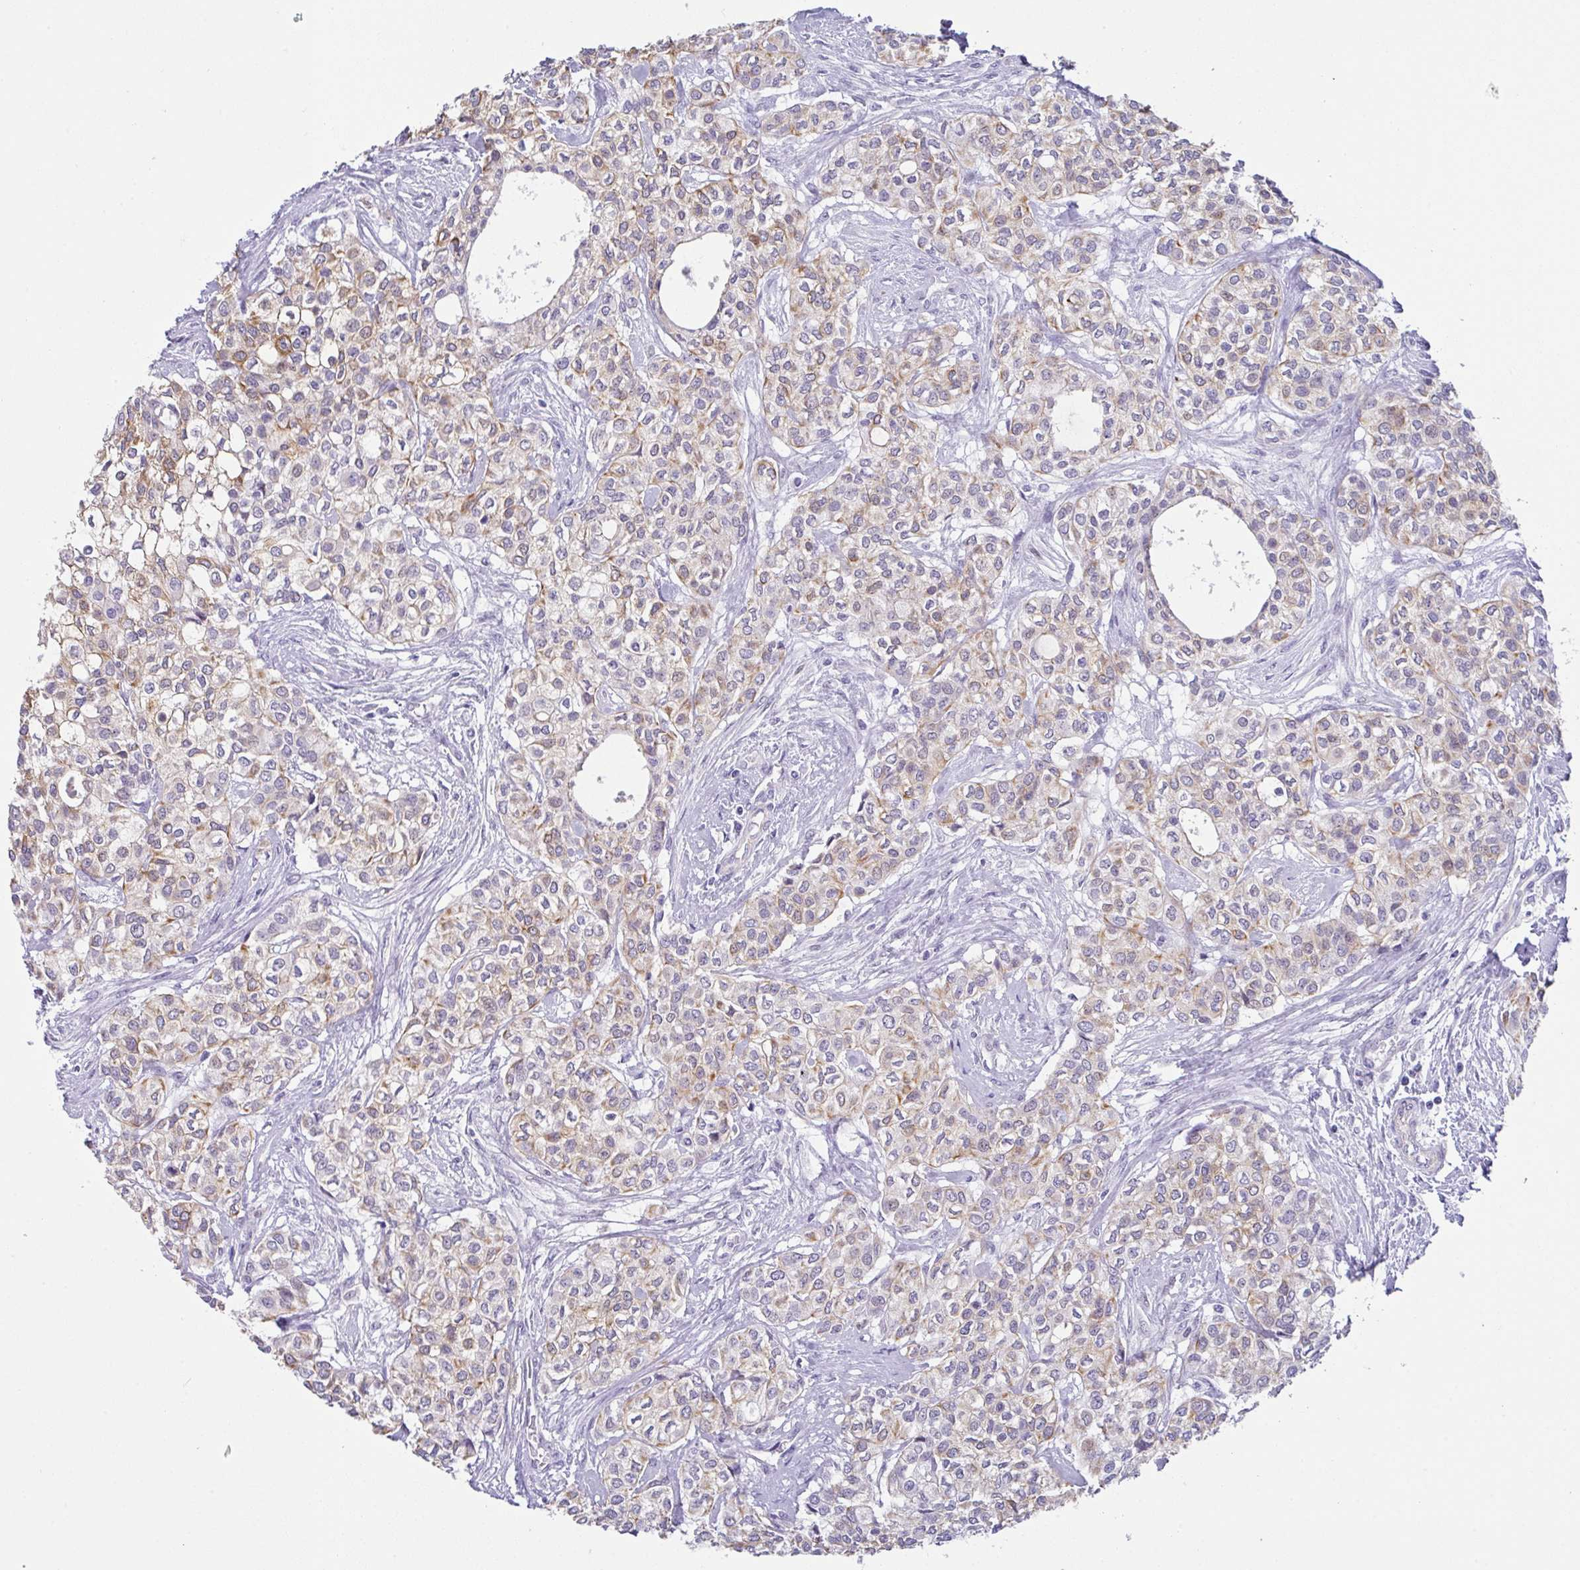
{"staining": {"intensity": "moderate", "quantity": ">75%", "location": "cytoplasmic/membranous"}, "tissue": "head and neck cancer", "cell_type": "Tumor cells", "image_type": "cancer", "snomed": [{"axis": "morphology", "description": "Adenocarcinoma, NOS"}, {"axis": "topography", "description": "Head-Neck"}], "caption": "The histopathology image displays immunohistochemical staining of head and neck cancer. There is moderate cytoplasmic/membranous positivity is appreciated in approximately >75% of tumor cells.", "gene": "CGNL1", "patient": {"sex": "male", "age": 81}}